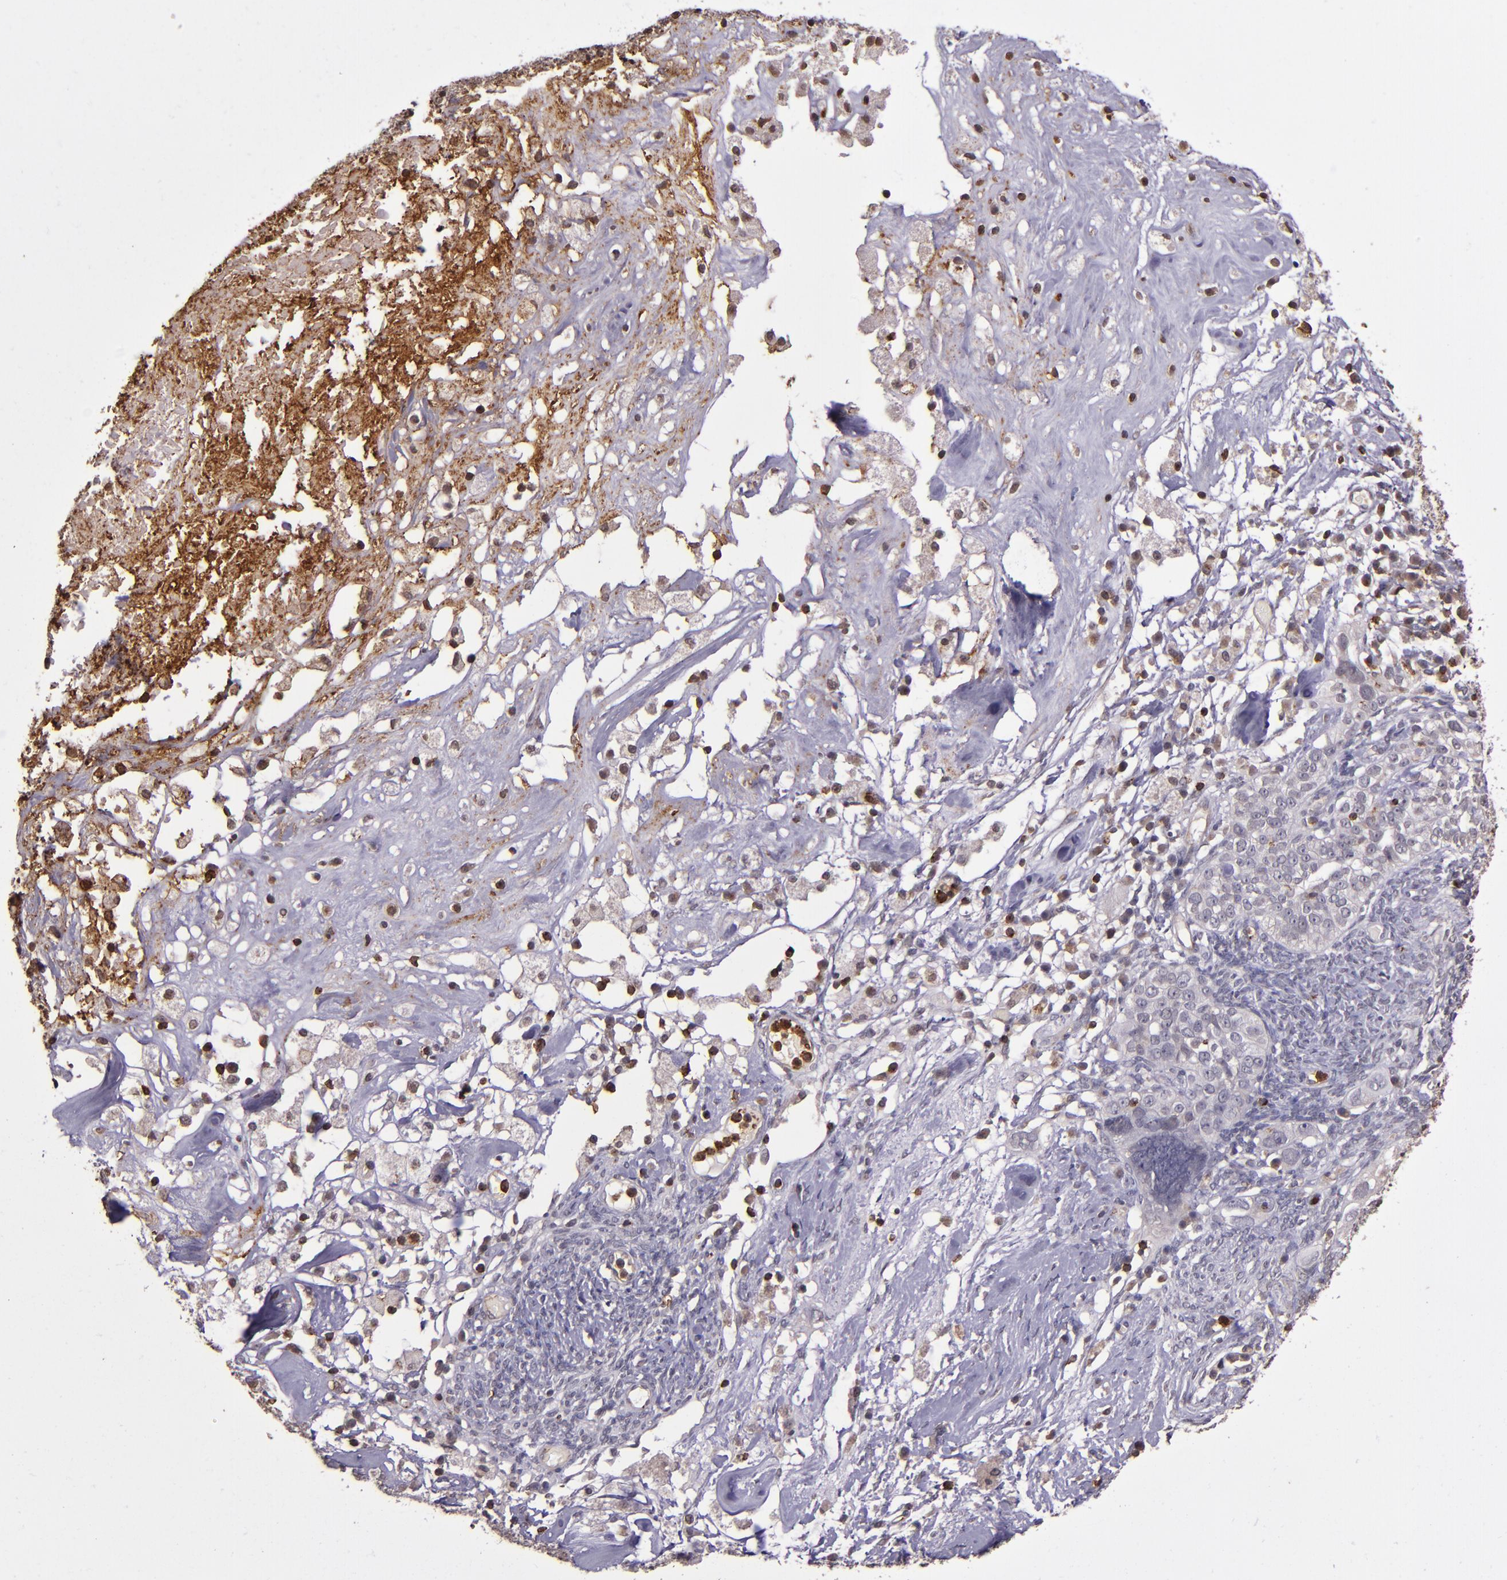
{"staining": {"intensity": "negative", "quantity": "none", "location": "none"}, "tissue": "ovarian cancer", "cell_type": "Tumor cells", "image_type": "cancer", "snomed": [{"axis": "morphology", "description": "Normal tissue, NOS"}, {"axis": "morphology", "description": "Cystadenocarcinoma, serous, NOS"}, {"axis": "topography", "description": "Ovary"}], "caption": "Immunohistochemistry (IHC) histopathology image of human ovarian serous cystadenocarcinoma stained for a protein (brown), which demonstrates no staining in tumor cells. The staining is performed using DAB (3,3'-diaminobenzidine) brown chromogen with nuclei counter-stained in using hematoxylin.", "gene": "SLC2A3", "patient": {"sex": "female", "age": 62}}